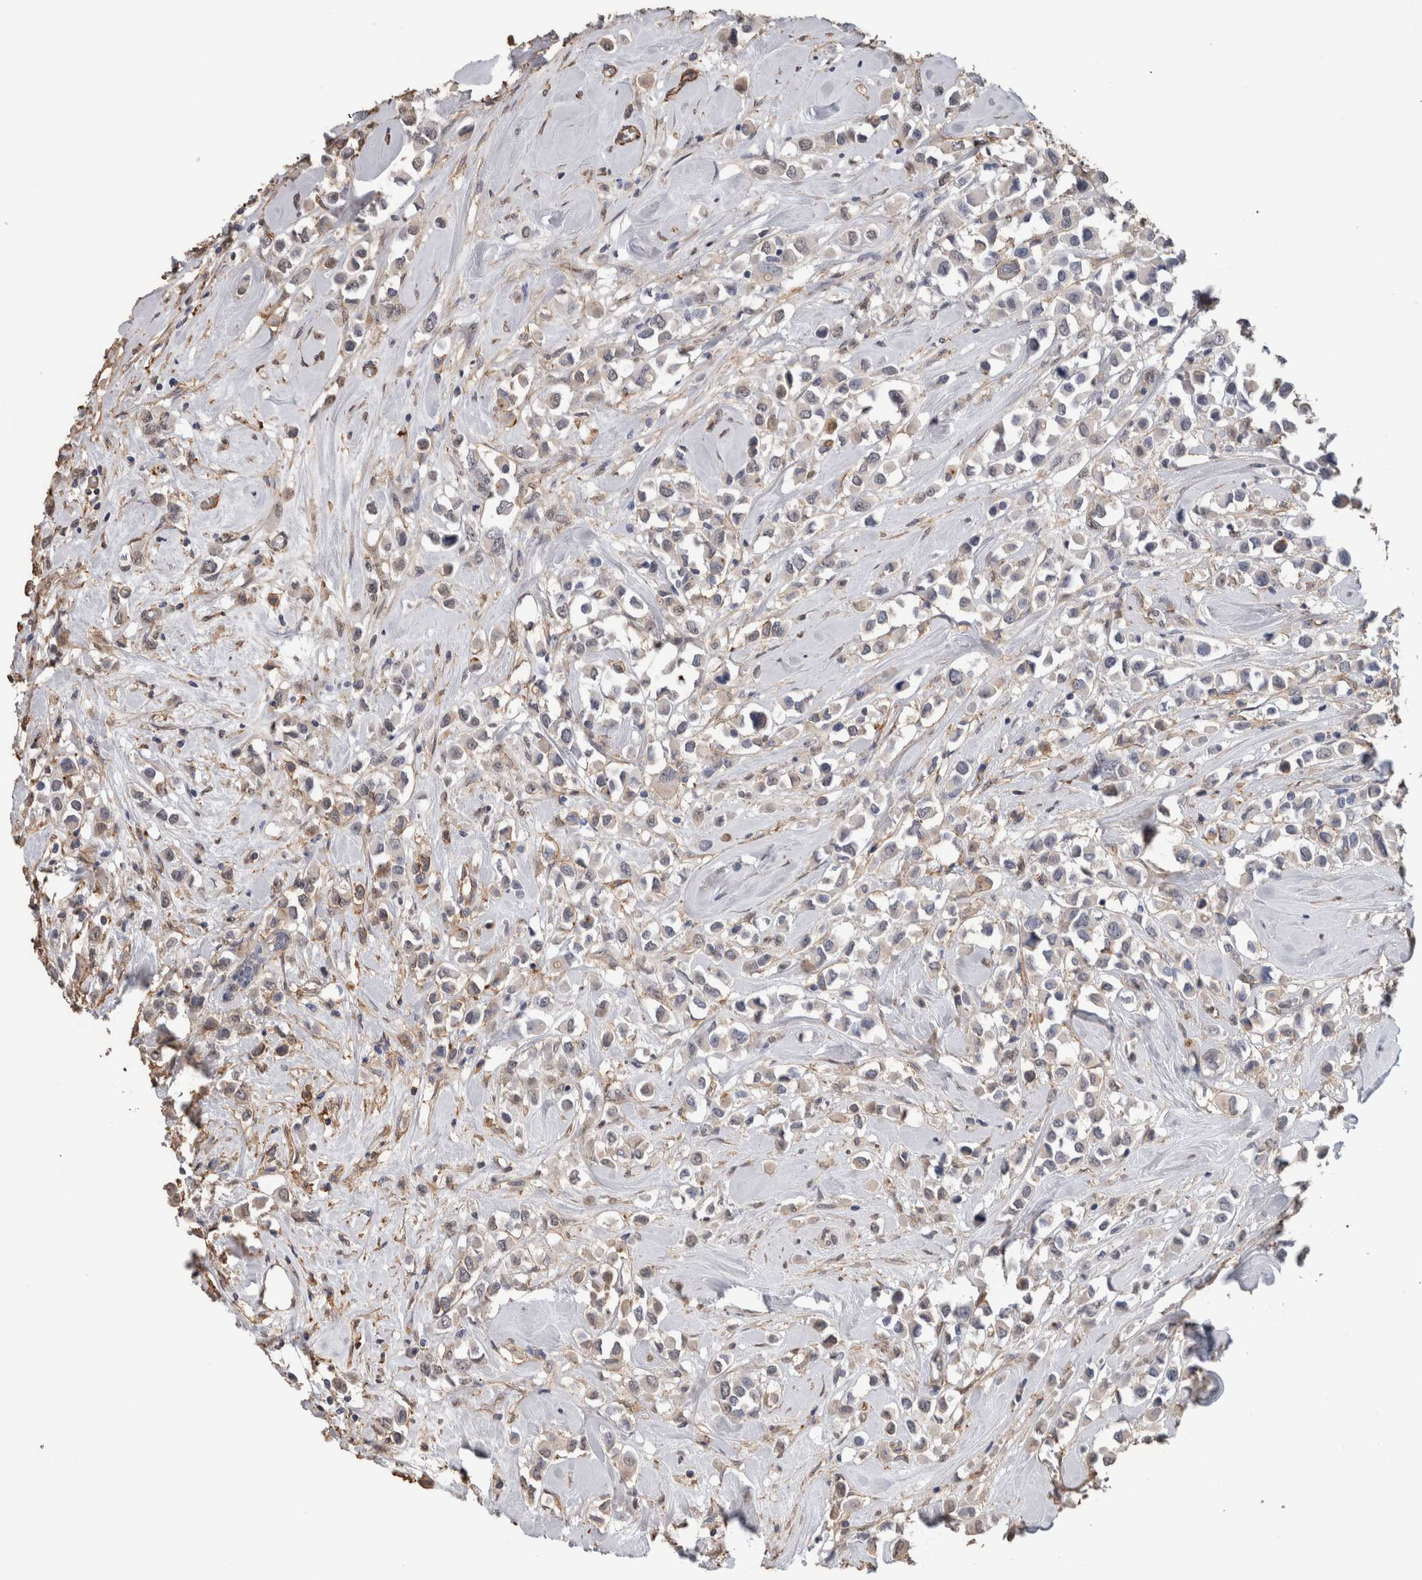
{"staining": {"intensity": "negative", "quantity": "none", "location": "none"}, "tissue": "breast cancer", "cell_type": "Tumor cells", "image_type": "cancer", "snomed": [{"axis": "morphology", "description": "Duct carcinoma"}, {"axis": "topography", "description": "Breast"}], "caption": "Tumor cells are negative for protein expression in human breast cancer.", "gene": "S100A10", "patient": {"sex": "female", "age": 61}}